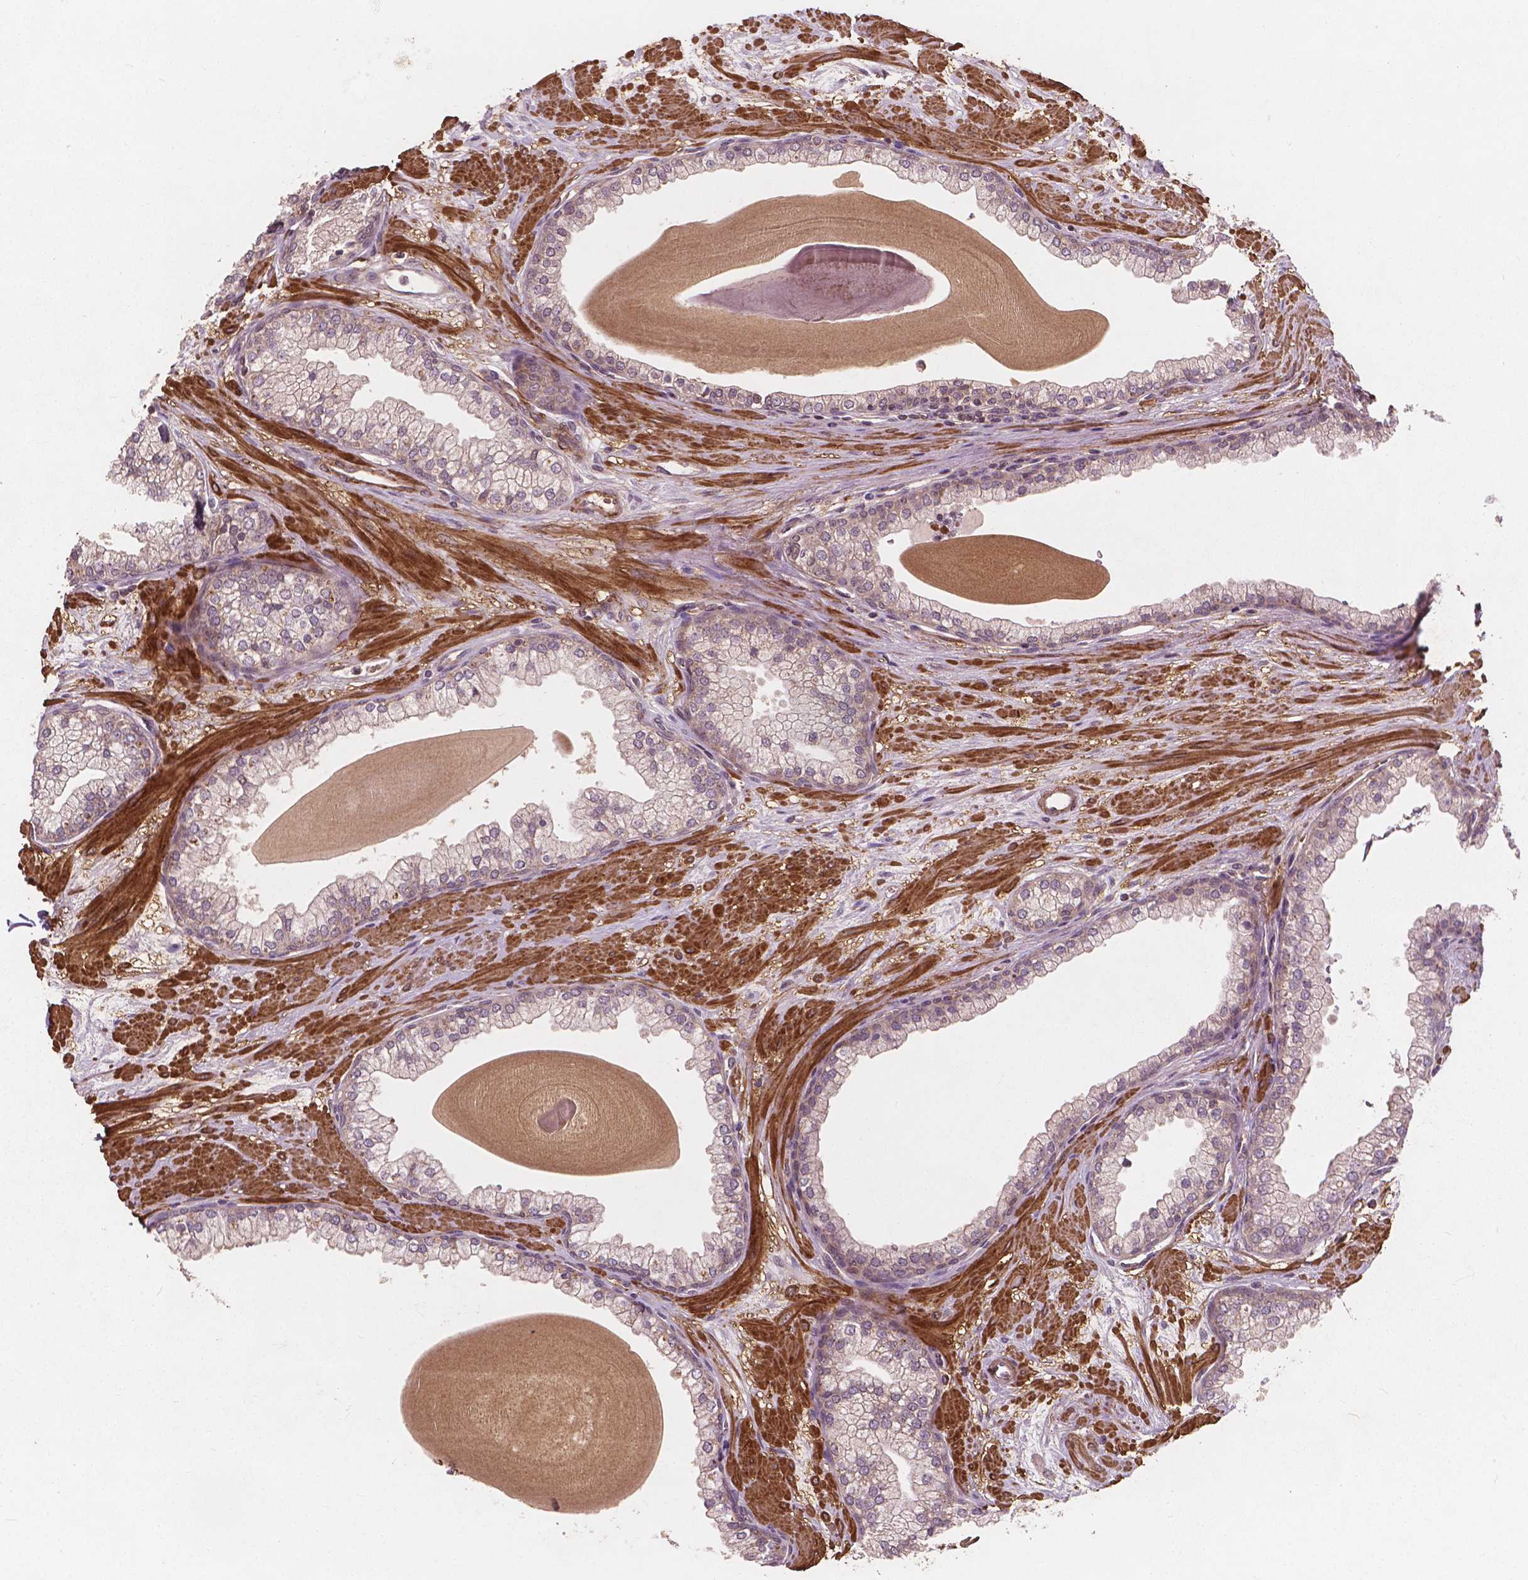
{"staining": {"intensity": "weak", "quantity": "25%-75%", "location": "cytoplasmic/membranous"}, "tissue": "prostate", "cell_type": "Glandular cells", "image_type": "normal", "snomed": [{"axis": "morphology", "description": "Normal tissue, NOS"}, {"axis": "topography", "description": "Prostate"}, {"axis": "topography", "description": "Peripheral nerve tissue"}], "caption": "Normal prostate was stained to show a protein in brown. There is low levels of weak cytoplasmic/membranous positivity in approximately 25%-75% of glandular cells. The protein is shown in brown color, while the nuclei are stained blue.", "gene": "CYFIP1", "patient": {"sex": "male", "age": 61}}